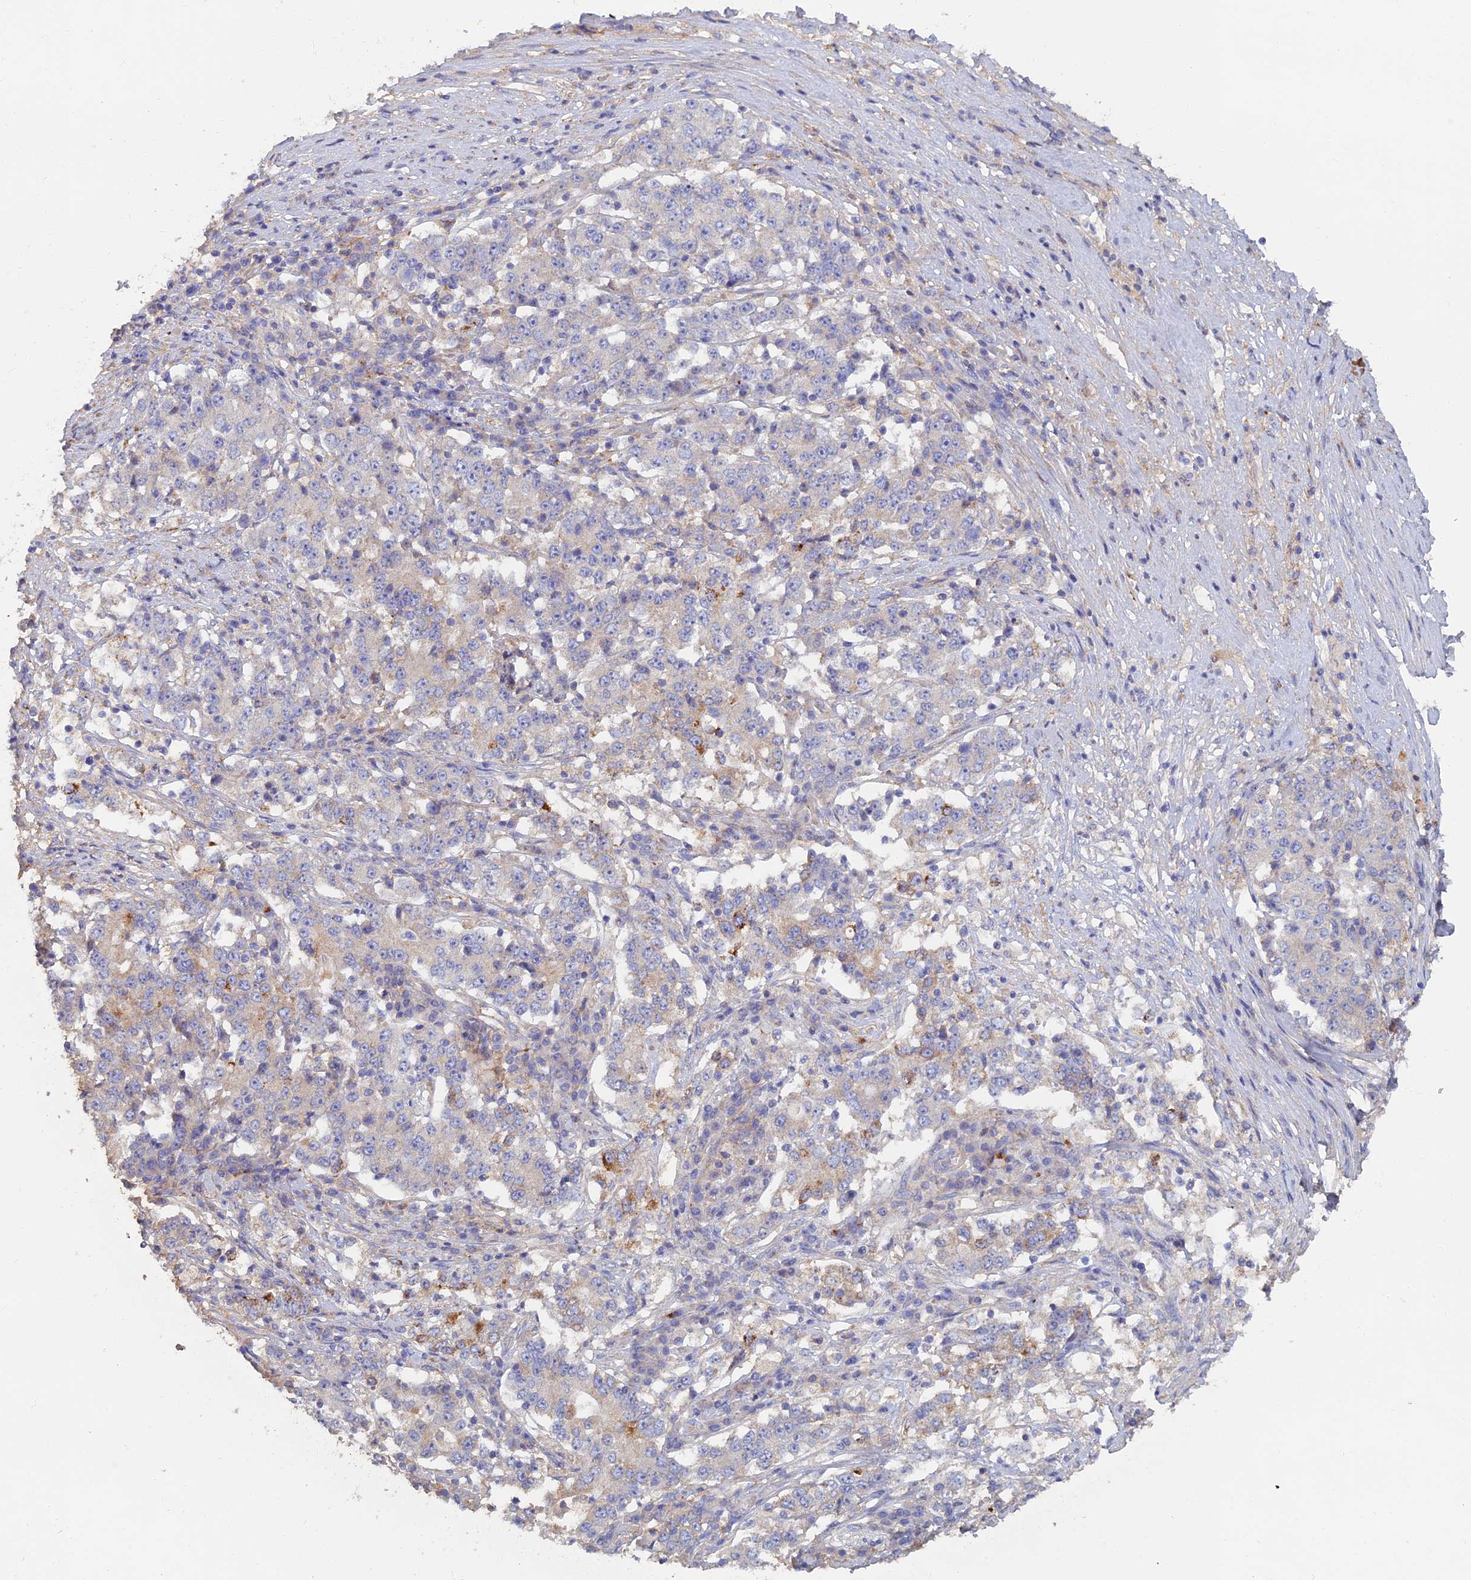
{"staining": {"intensity": "negative", "quantity": "none", "location": "none"}, "tissue": "stomach cancer", "cell_type": "Tumor cells", "image_type": "cancer", "snomed": [{"axis": "morphology", "description": "Adenocarcinoma, NOS"}, {"axis": "topography", "description": "Stomach"}], "caption": "This is an immunohistochemistry (IHC) image of adenocarcinoma (stomach). There is no positivity in tumor cells.", "gene": "TMEM44", "patient": {"sex": "male", "age": 59}}